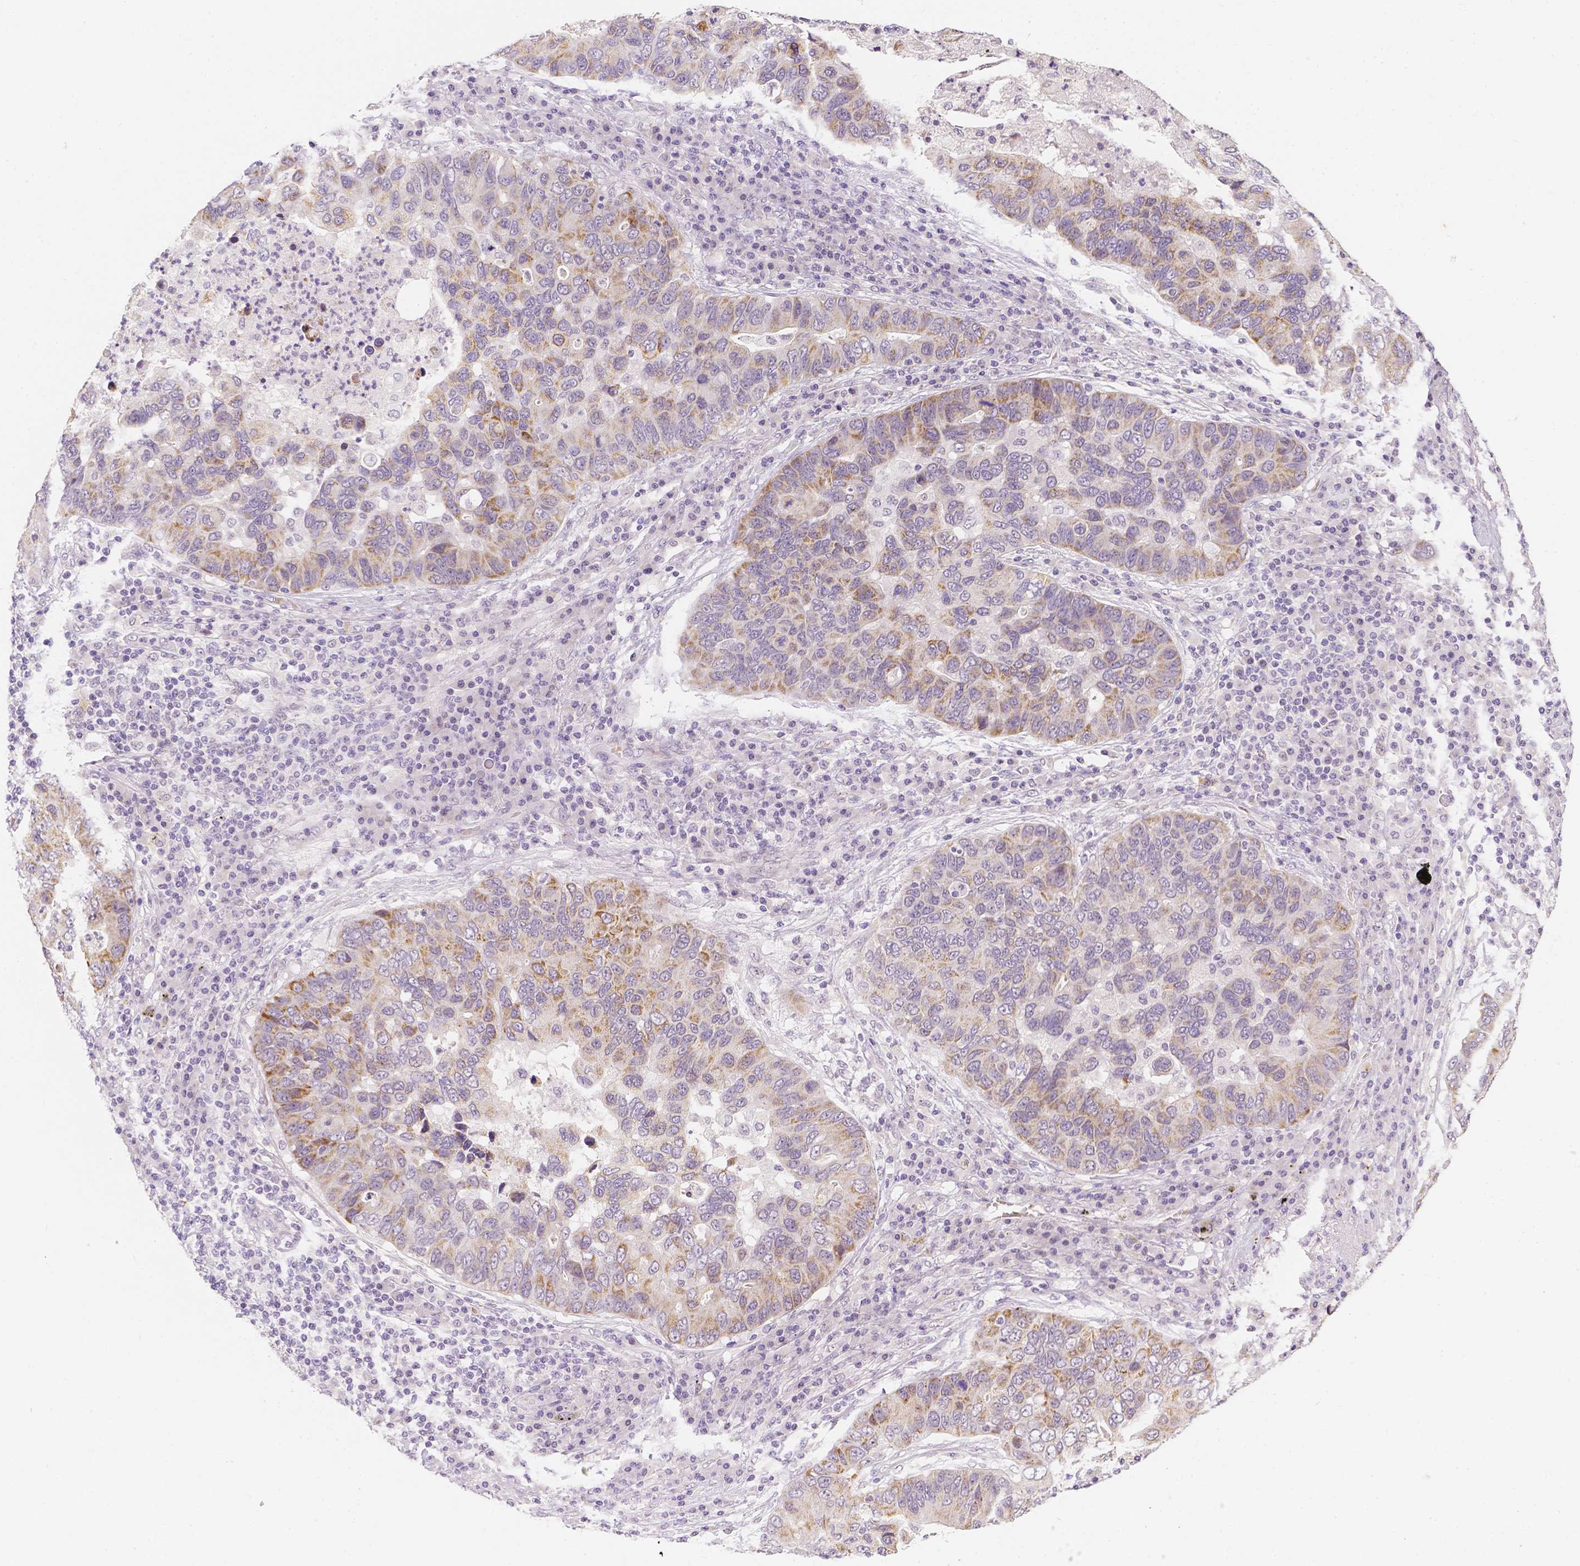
{"staining": {"intensity": "moderate", "quantity": "25%-75%", "location": "cytoplasmic/membranous"}, "tissue": "lung cancer", "cell_type": "Tumor cells", "image_type": "cancer", "snomed": [{"axis": "morphology", "description": "Adenocarcinoma, NOS"}, {"axis": "morphology", "description": "Adenocarcinoma, metastatic, NOS"}, {"axis": "topography", "description": "Lymph node"}, {"axis": "topography", "description": "Lung"}], "caption": "Immunohistochemistry of human lung cancer (adenocarcinoma) exhibits medium levels of moderate cytoplasmic/membranous positivity in about 25%-75% of tumor cells. The staining was performed using DAB to visualize the protein expression in brown, while the nuclei were stained in blue with hematoxylin (Magnification: 20x).", "gene": "ZNF280B", "patient": {"sex": "female", "age": 54}}